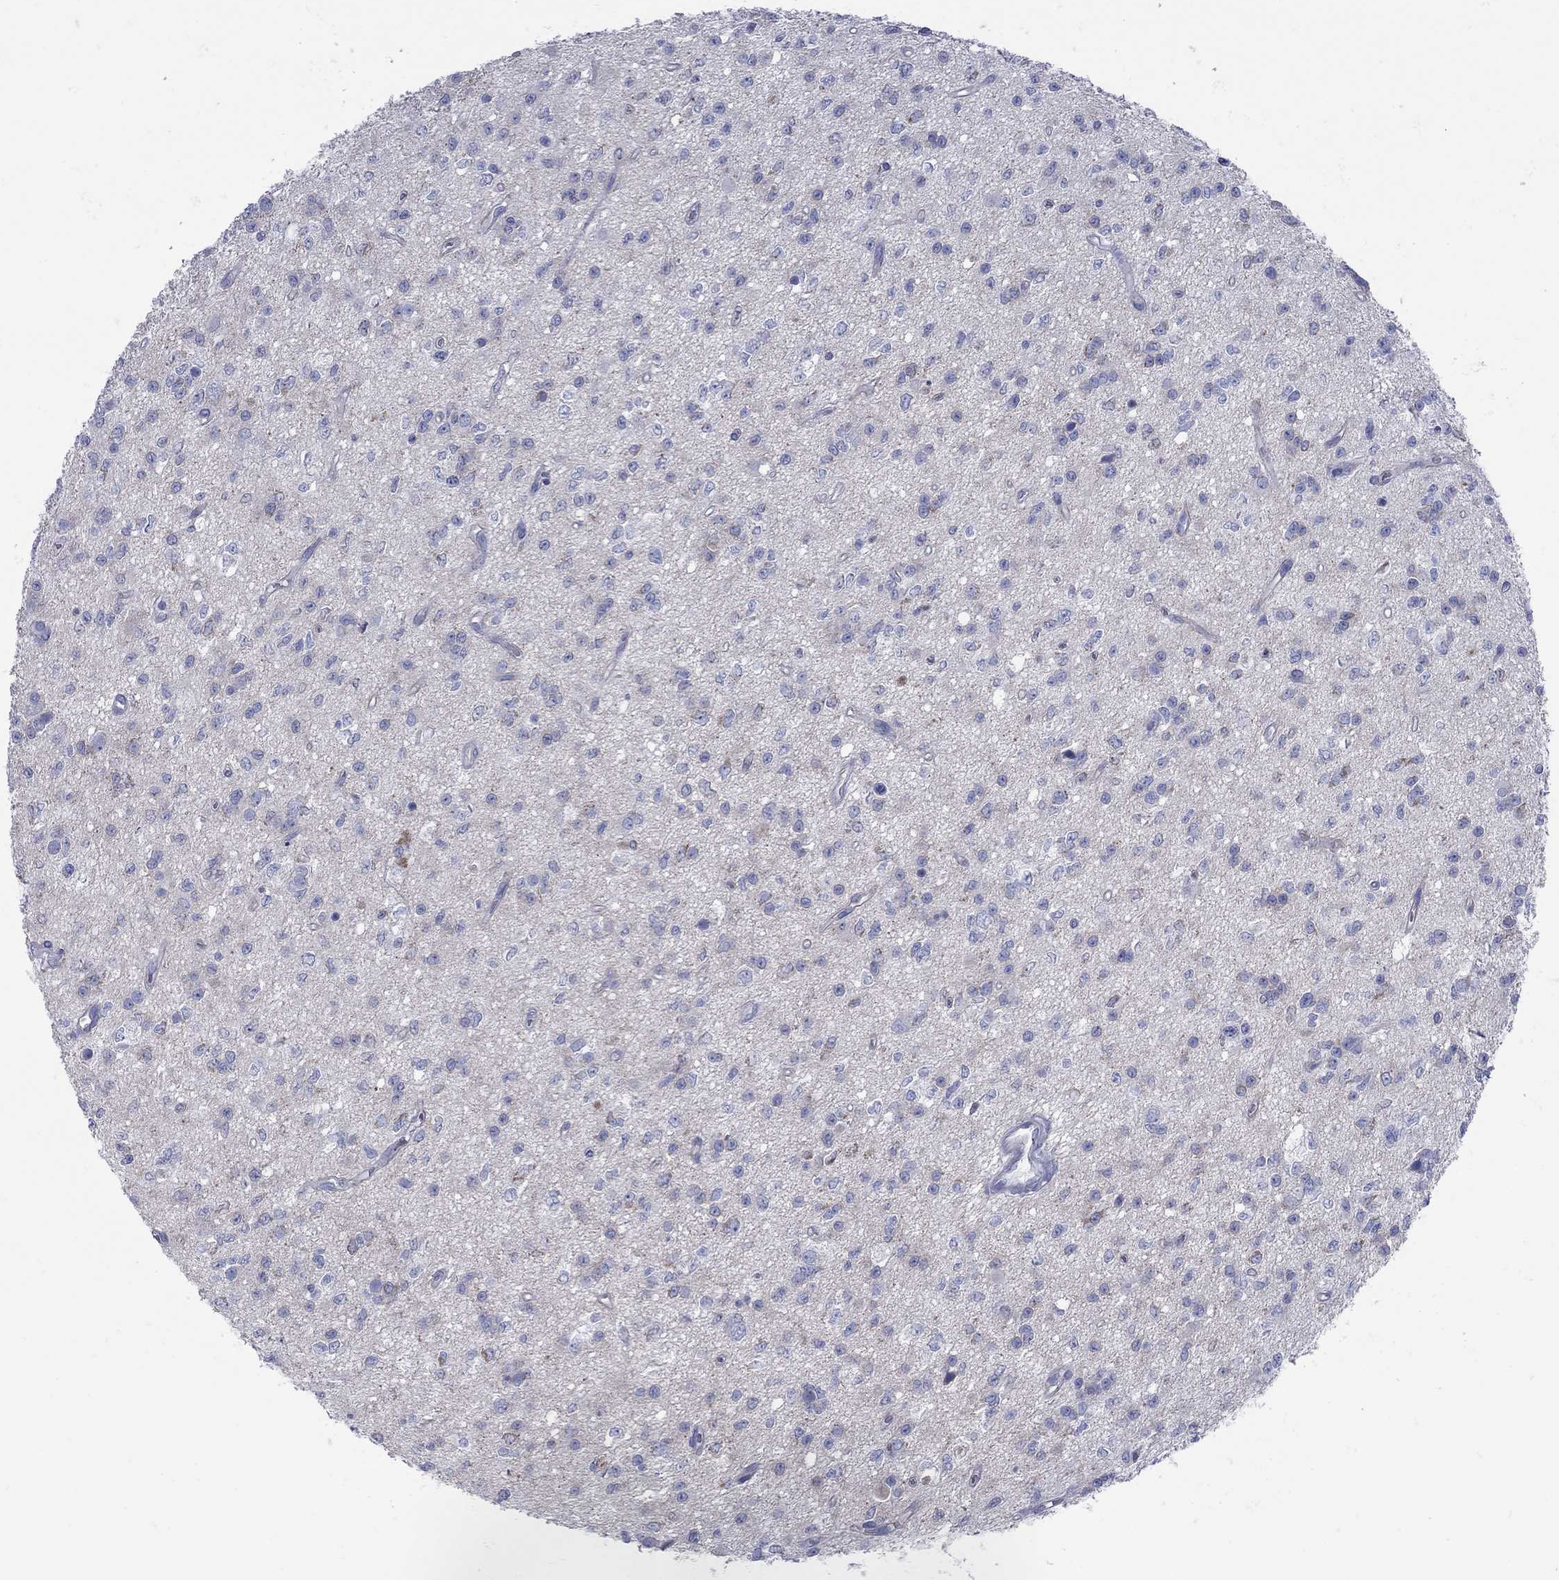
{"staining": {"intensity": "negative", "quantity": "none", "location": "none"}, "tissue": "glioma", "cell_type": "Tumor cells", "image_type": "cancer", "snomed": [{"axis": "morphology", "description": "Glioma, malignant, Low grade"}, {"axis": "topography", "description": "Brain"}], "caption": "A micrograph of glioma stained for a protein reveals no brown staining in tumor cells.", "gene": "PDZD3", "patient": {"sex": "female", "age": 45}}